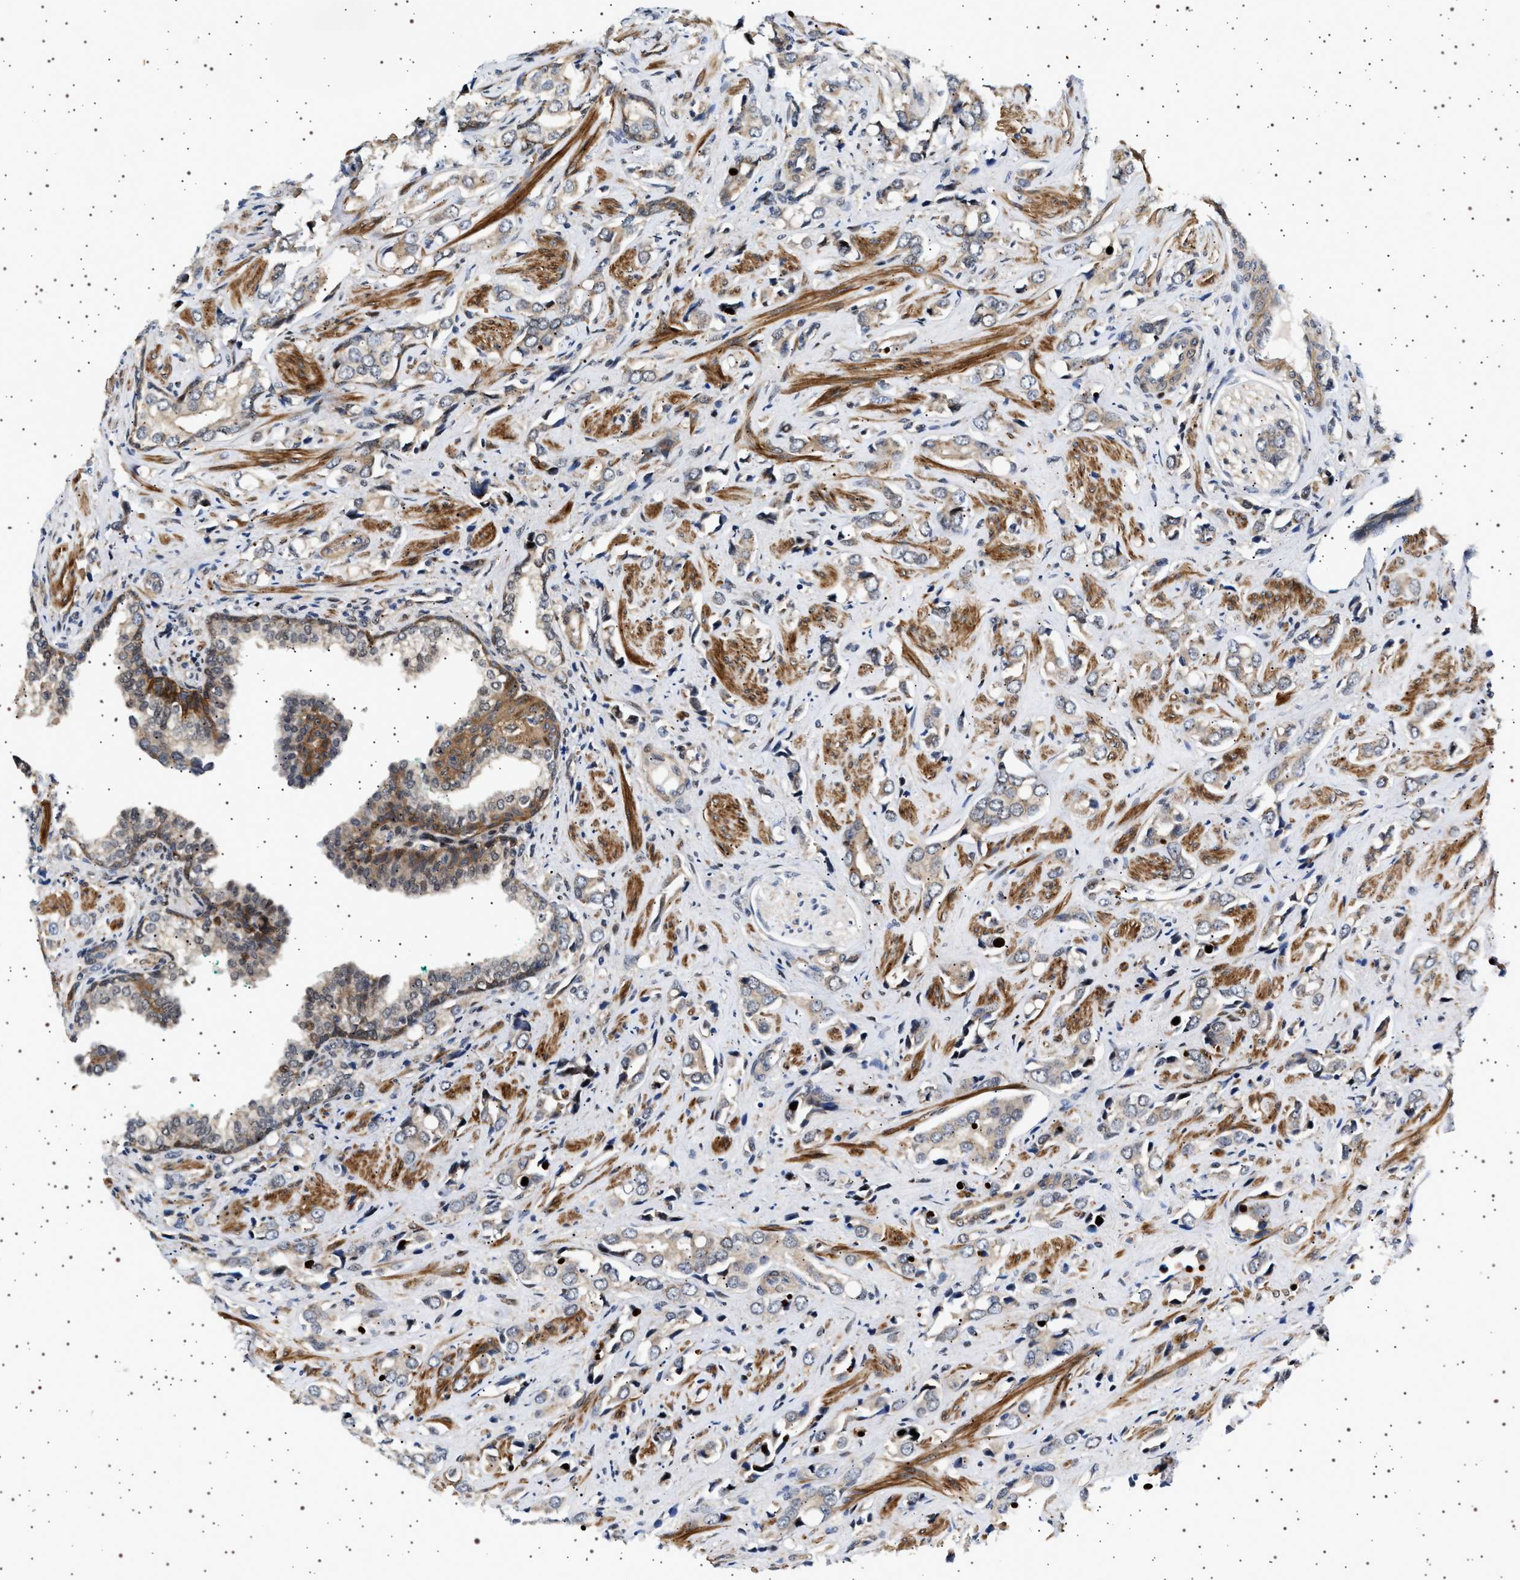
{"staining": {"intensity": "weak", "quantity": "<25%", "location": "cytoplasmic/membranous"}, "tissue": "prostate cancer", "cell_type": "Tumor cells", "image_type": "cancer", "snomed": [{"axis": "morphology", "description": "Adenocarcinoma, High grade"}, {"axis": "topography", "description": "Prostate"}], "caption": "A high-resolution histopathology image shows immunohistochemistry staining of prostate cancer (adenocarcinoma (high-grade)), which demonstrates no significant expression in tumor cells.", "gene": "BAG3", "patient": {"sex": "male", "age": 52}}